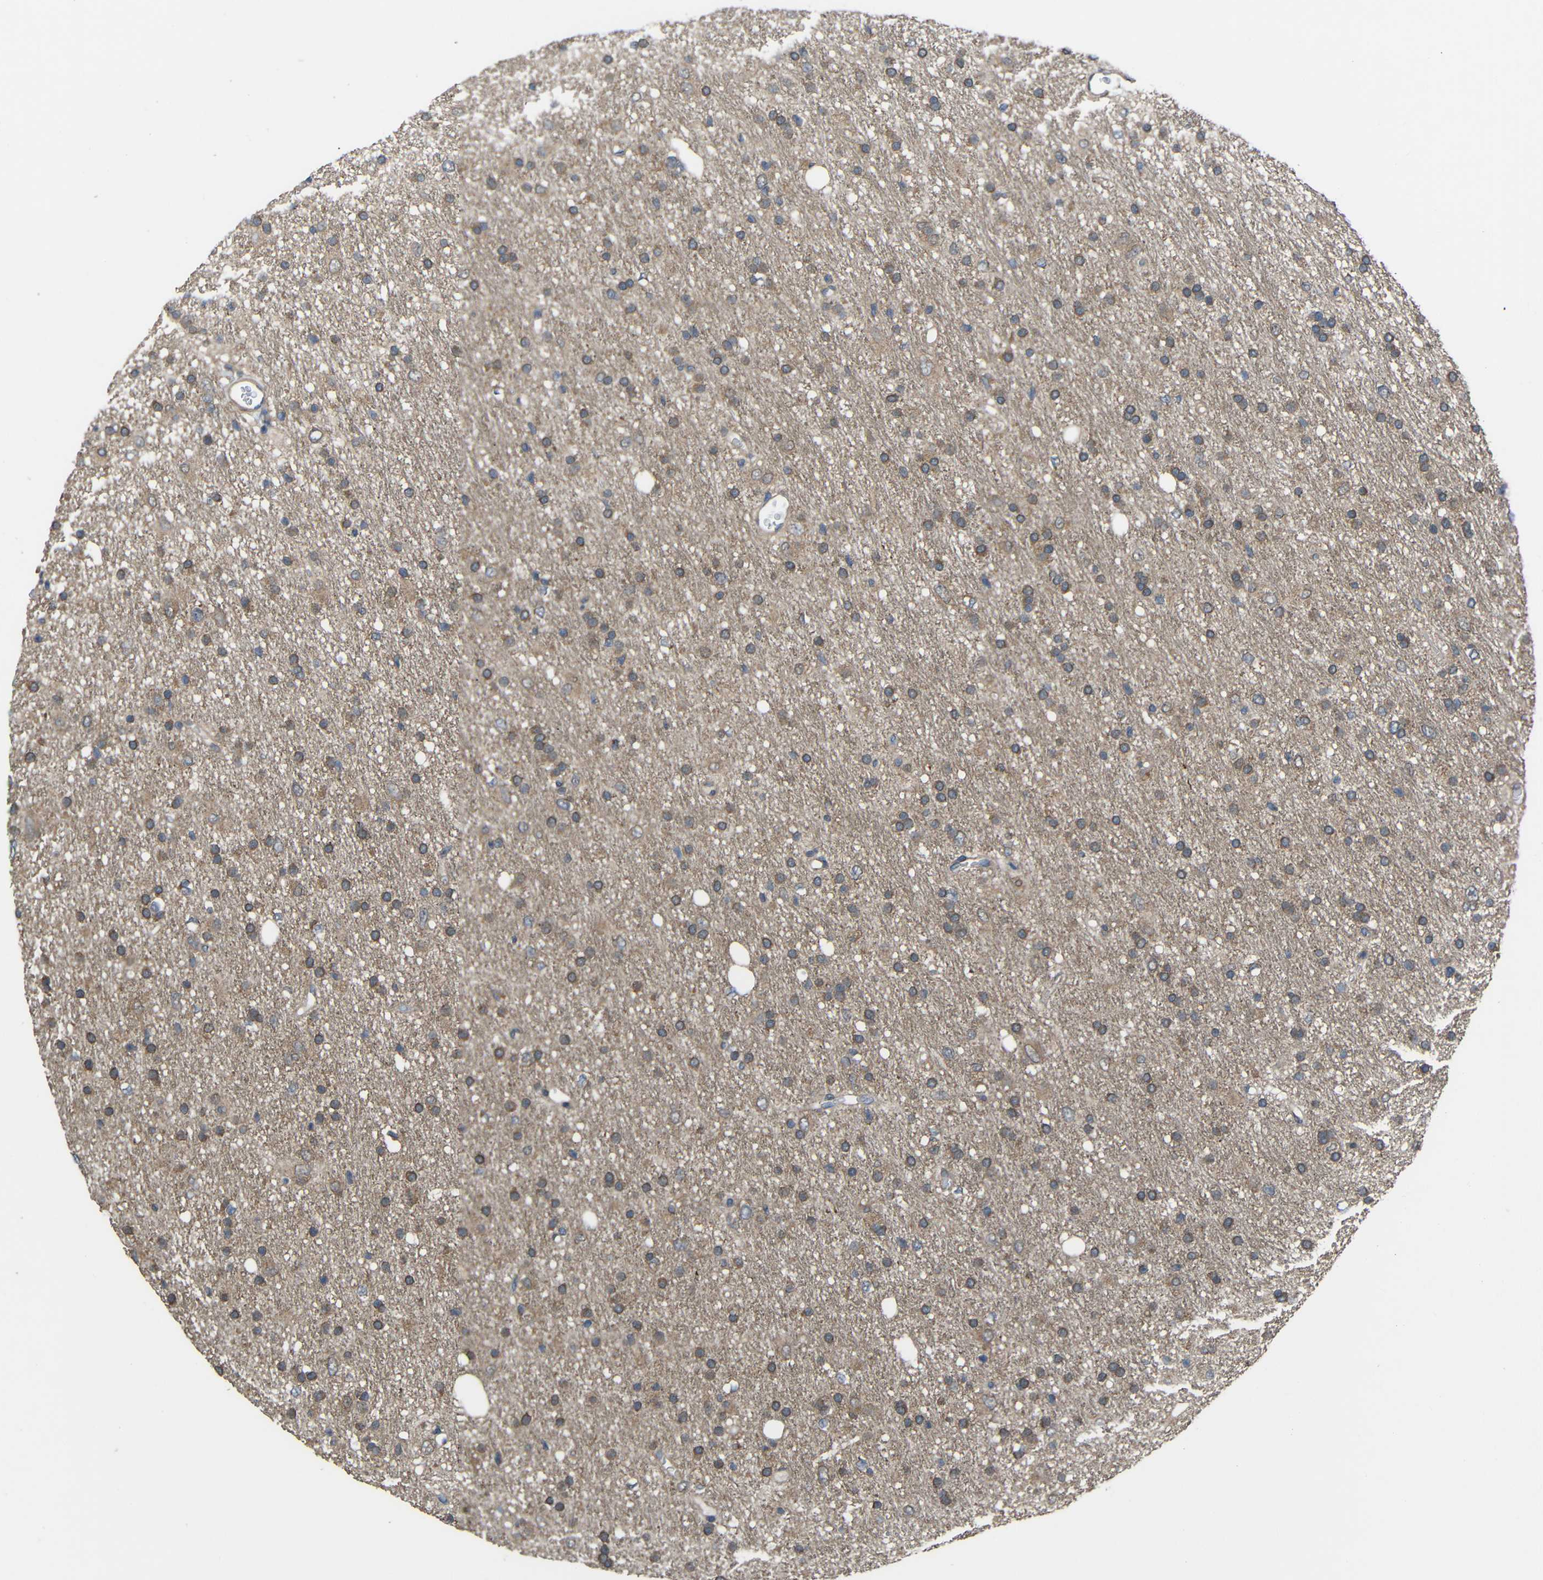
{"staining": {"intensity": "moderate", "quantity": "25%-75%", "location": "cytoplasmic/membranous,nuclear"}, "tissue": "glioma", "cell_type": "Tumor cells", "image_type": "cancer", "snomed": [{"axis": "morphology", "description": "Glioma, malignant, Low grade"}, {"axis": "topography", "description": "Brain"}], "caption": "A histopathology image of glioma stained for a protein demonstrates moderate cytoplasmic/membranous and nuclear brown staining in tumor cells.", "gene": "CHST9", "patient": {"sex": "male", "age": 77}}